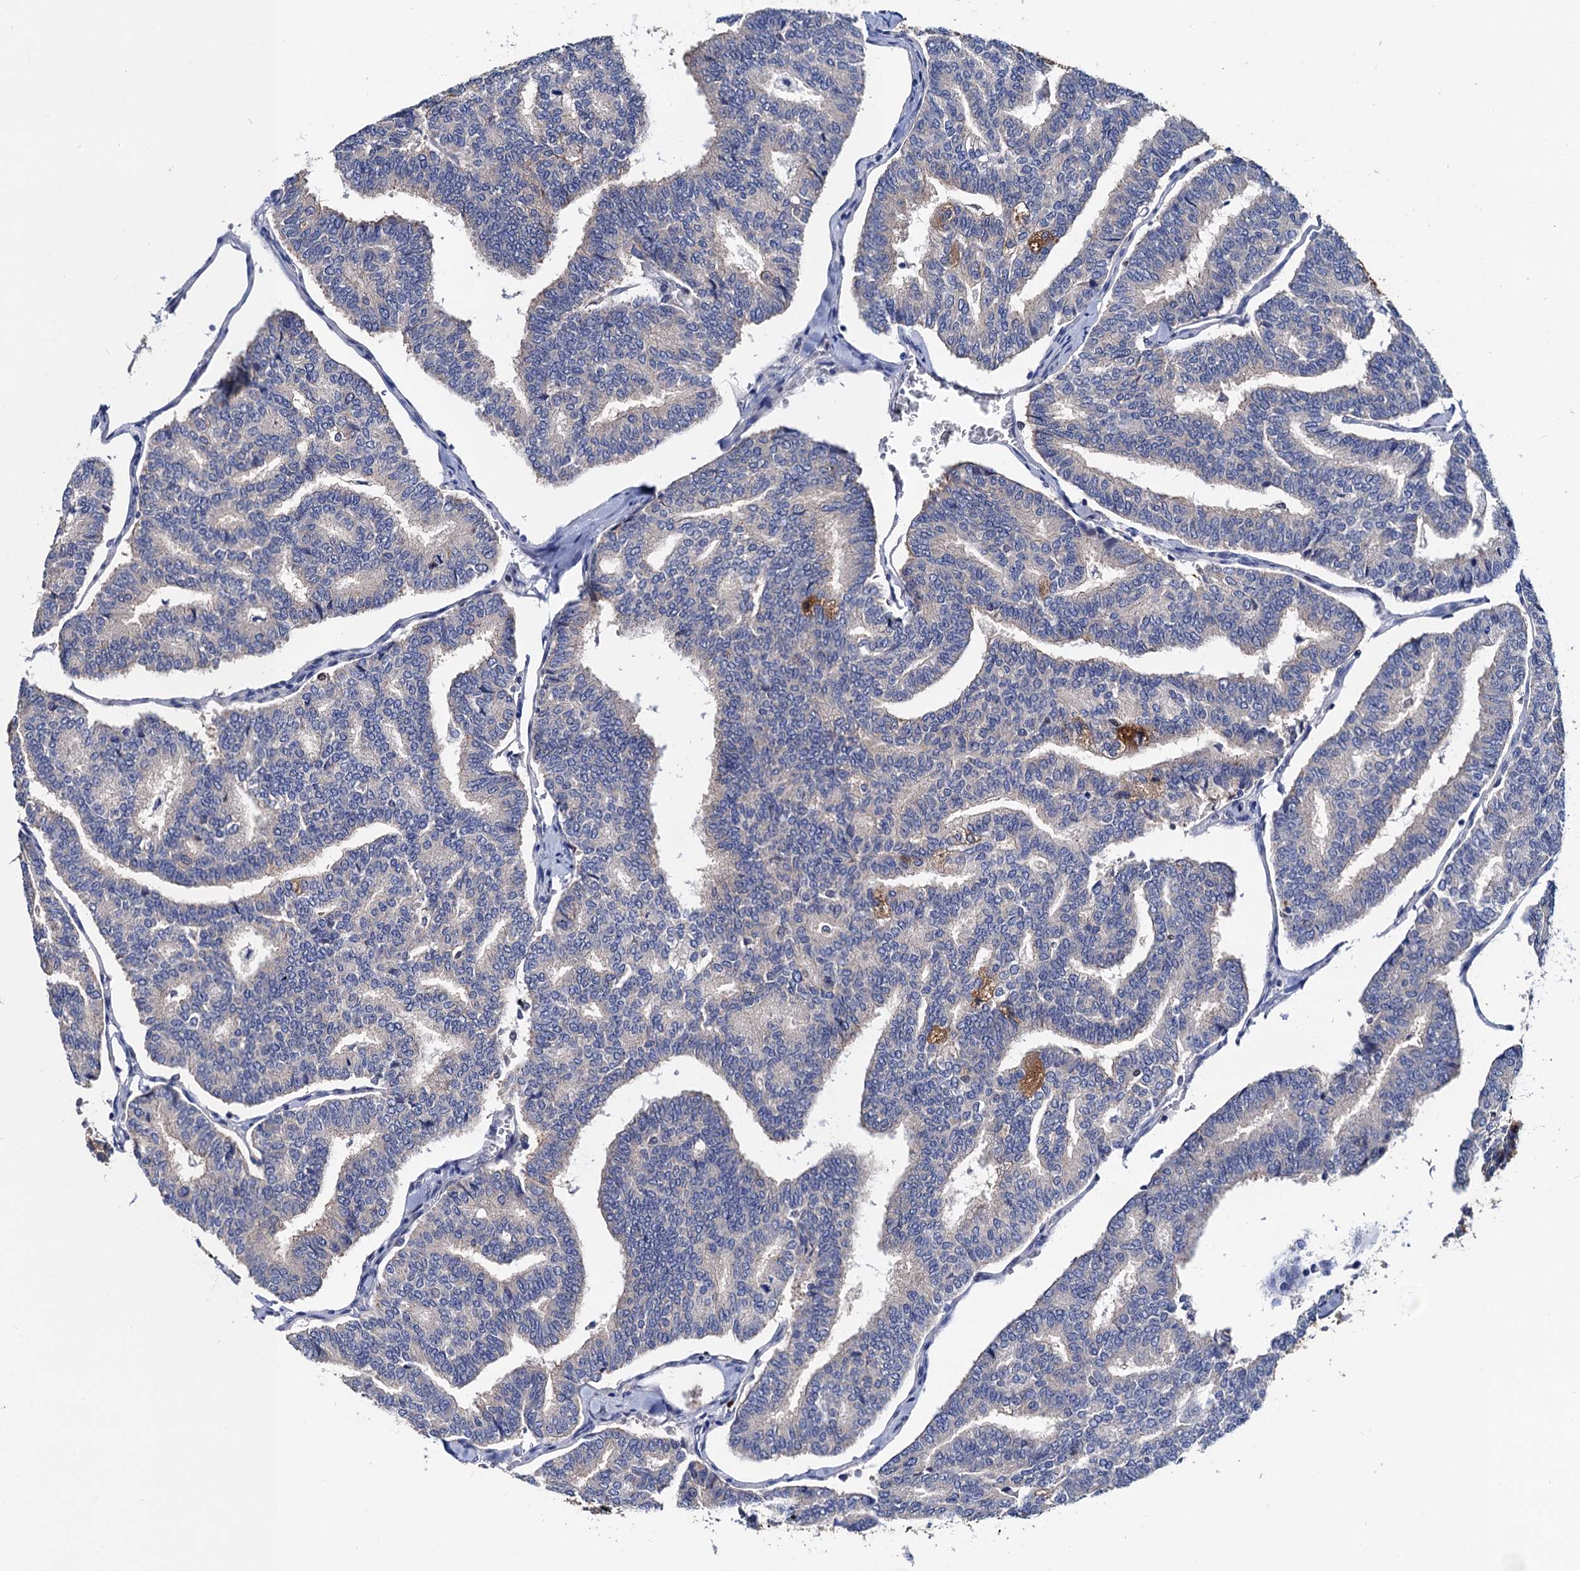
{"staining": {"intensity": "negative", "quantity": "none", "location": "none"}, "tissue": "thyroid cancer", "cell_type": "Tumor cells", "image_type": "cancer", "snomed": [{"axis": "morphology", "description": "Papillary adenocarcinoma, NOS"}, {"axis": "topography", "description": "Thyroid gland"}], "caption": "A high-resolution micrograph shows immunohistochemistry (IHC) staining of thyroid papillary adenocarcinoma, which demonstrates no significant staining in tumor cells.", "gene": "ZDHHC18", "patient": {"sex": "female", "age": 35}}